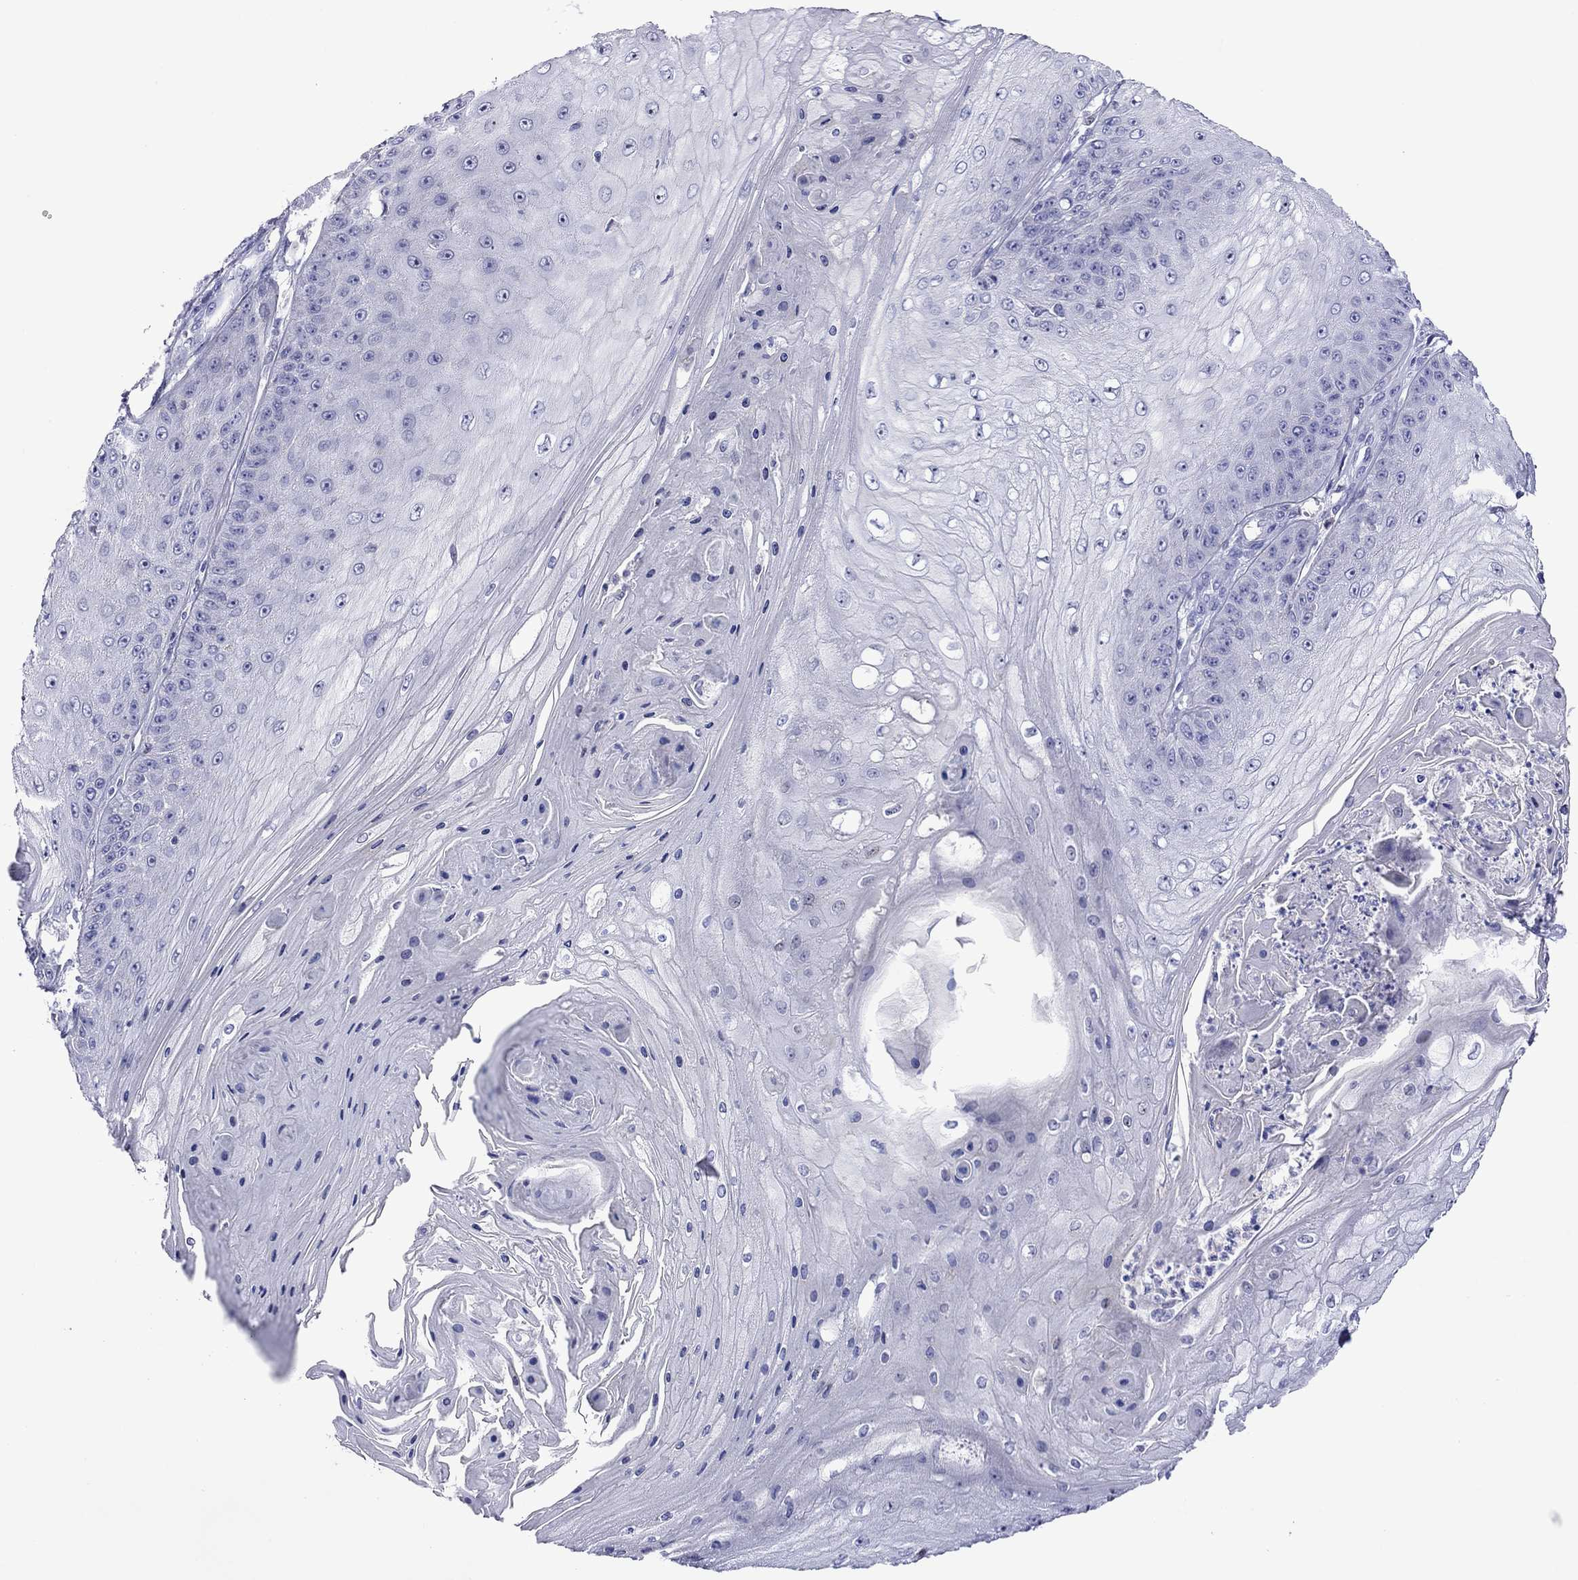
{"staining": {"intensity": "negative", "quantity": "none", "location": "none"}, "tissue": "skin cancer", "cell_type": "Tumor cells", "image_type": "cancer", "snomed": [{"axis": "morphology", "description": "Squamous cell carcinoma, NOS"}, {"axis": "topography", "description": "Skin"}], "caption": "This is an IHC photomicrograph of human skin cancer. There is no positivity in tumor cells.", "gene": "MPZ", "patient": {"sex": "male", "age": 70}}